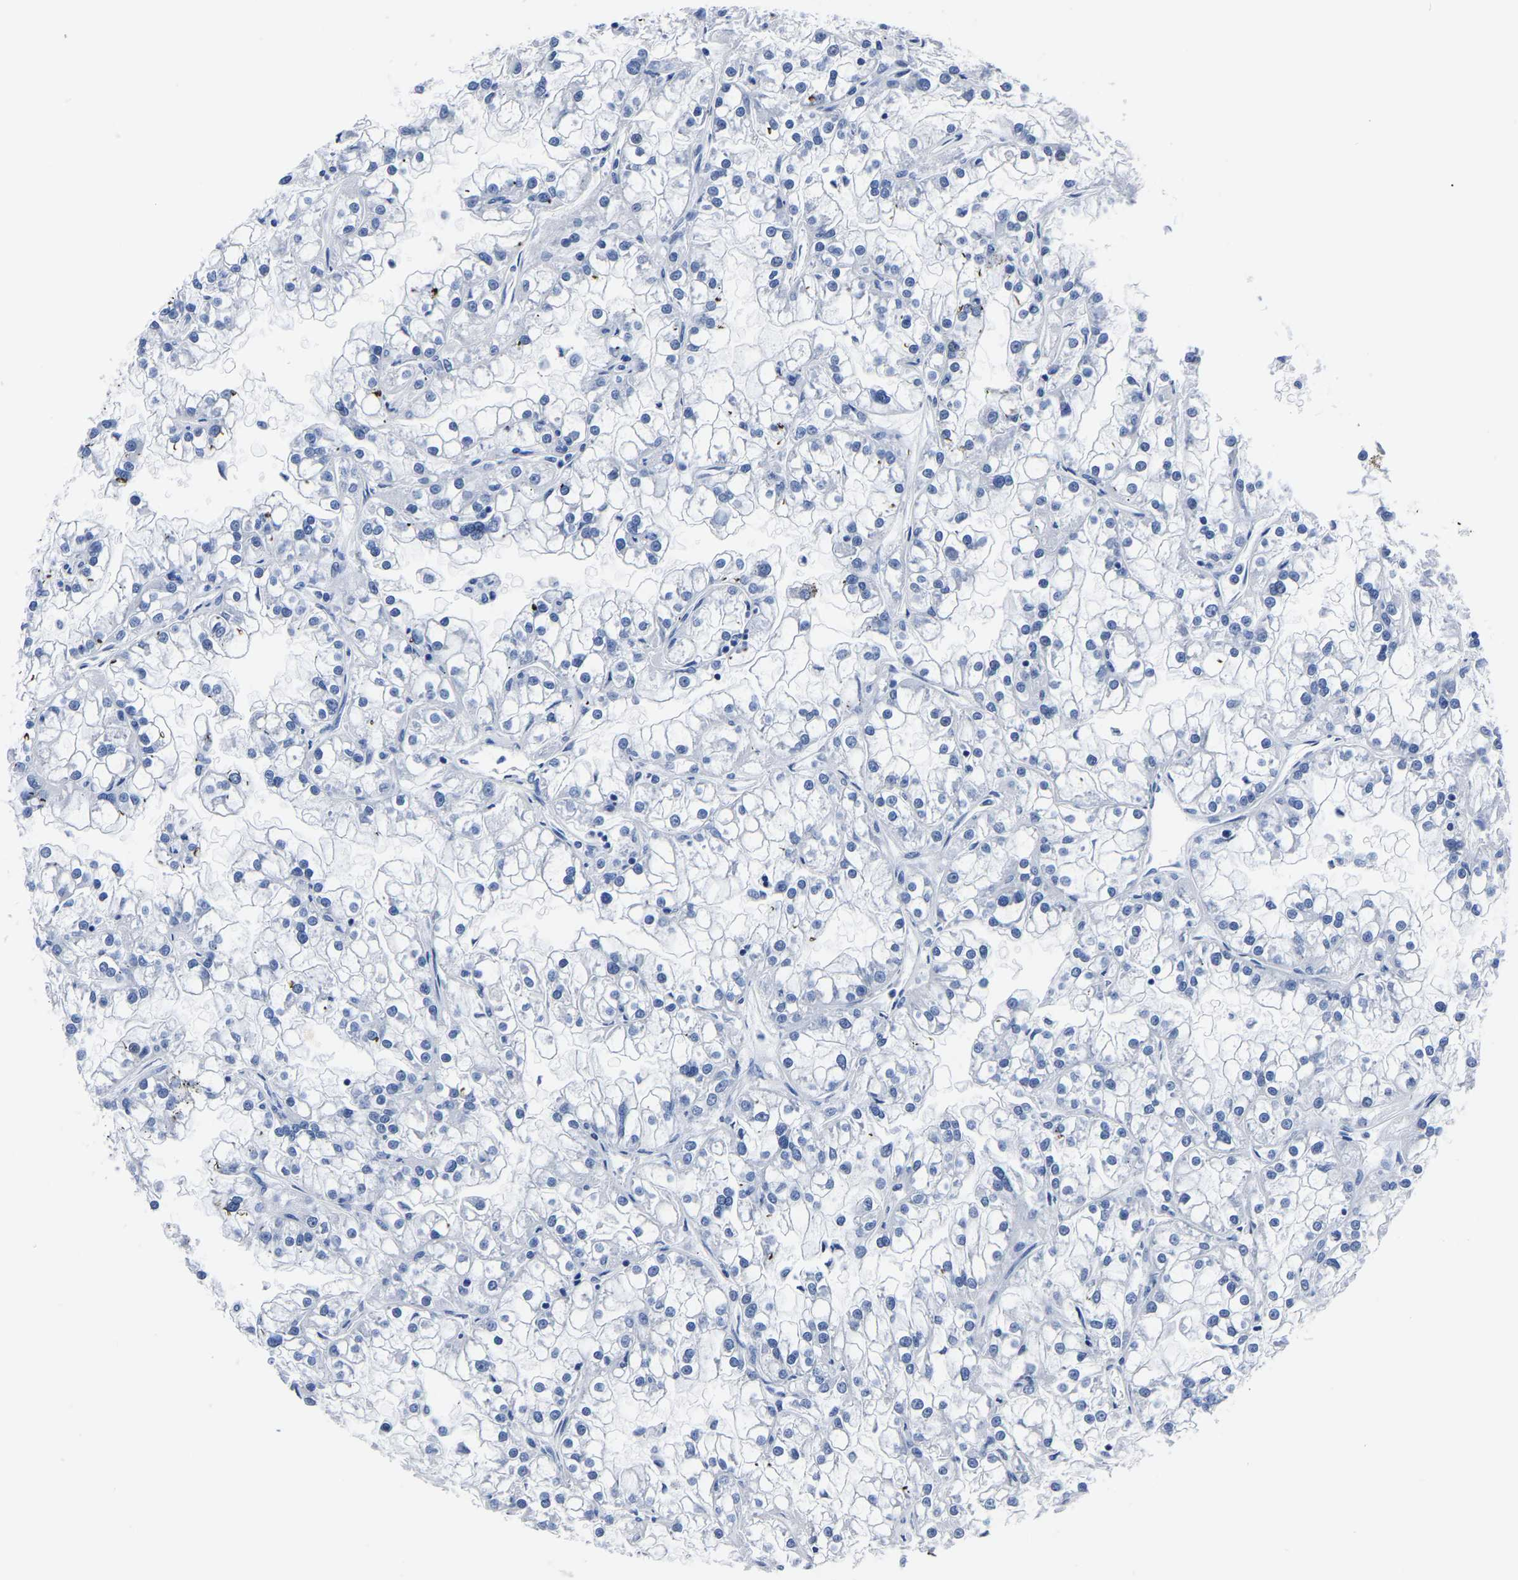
{"staining": {"intensity": "negative", "quantity": "none", "location": "none"}, "tissue": "renal cancer", "cell_type": "Tumor cells", "image_type": "cancer", "snomed": [{"axis": "morphology", "description": "Adenocarcinoma, NOS"}, {"axis": "topography", "description": "Kidney"}], "caption": "IHC photomicrograph of neoplastic tissue: renal cancer (adenocarcinoma) stained with DAB displays no significant protein expression in tumor cells. (DAB (3,3'-diaminobenzidine) IHC visualized using brightfield microscopy, high magnification).", "gene": "IMPG2", "patient": {"sex": "female", "age": 52}}